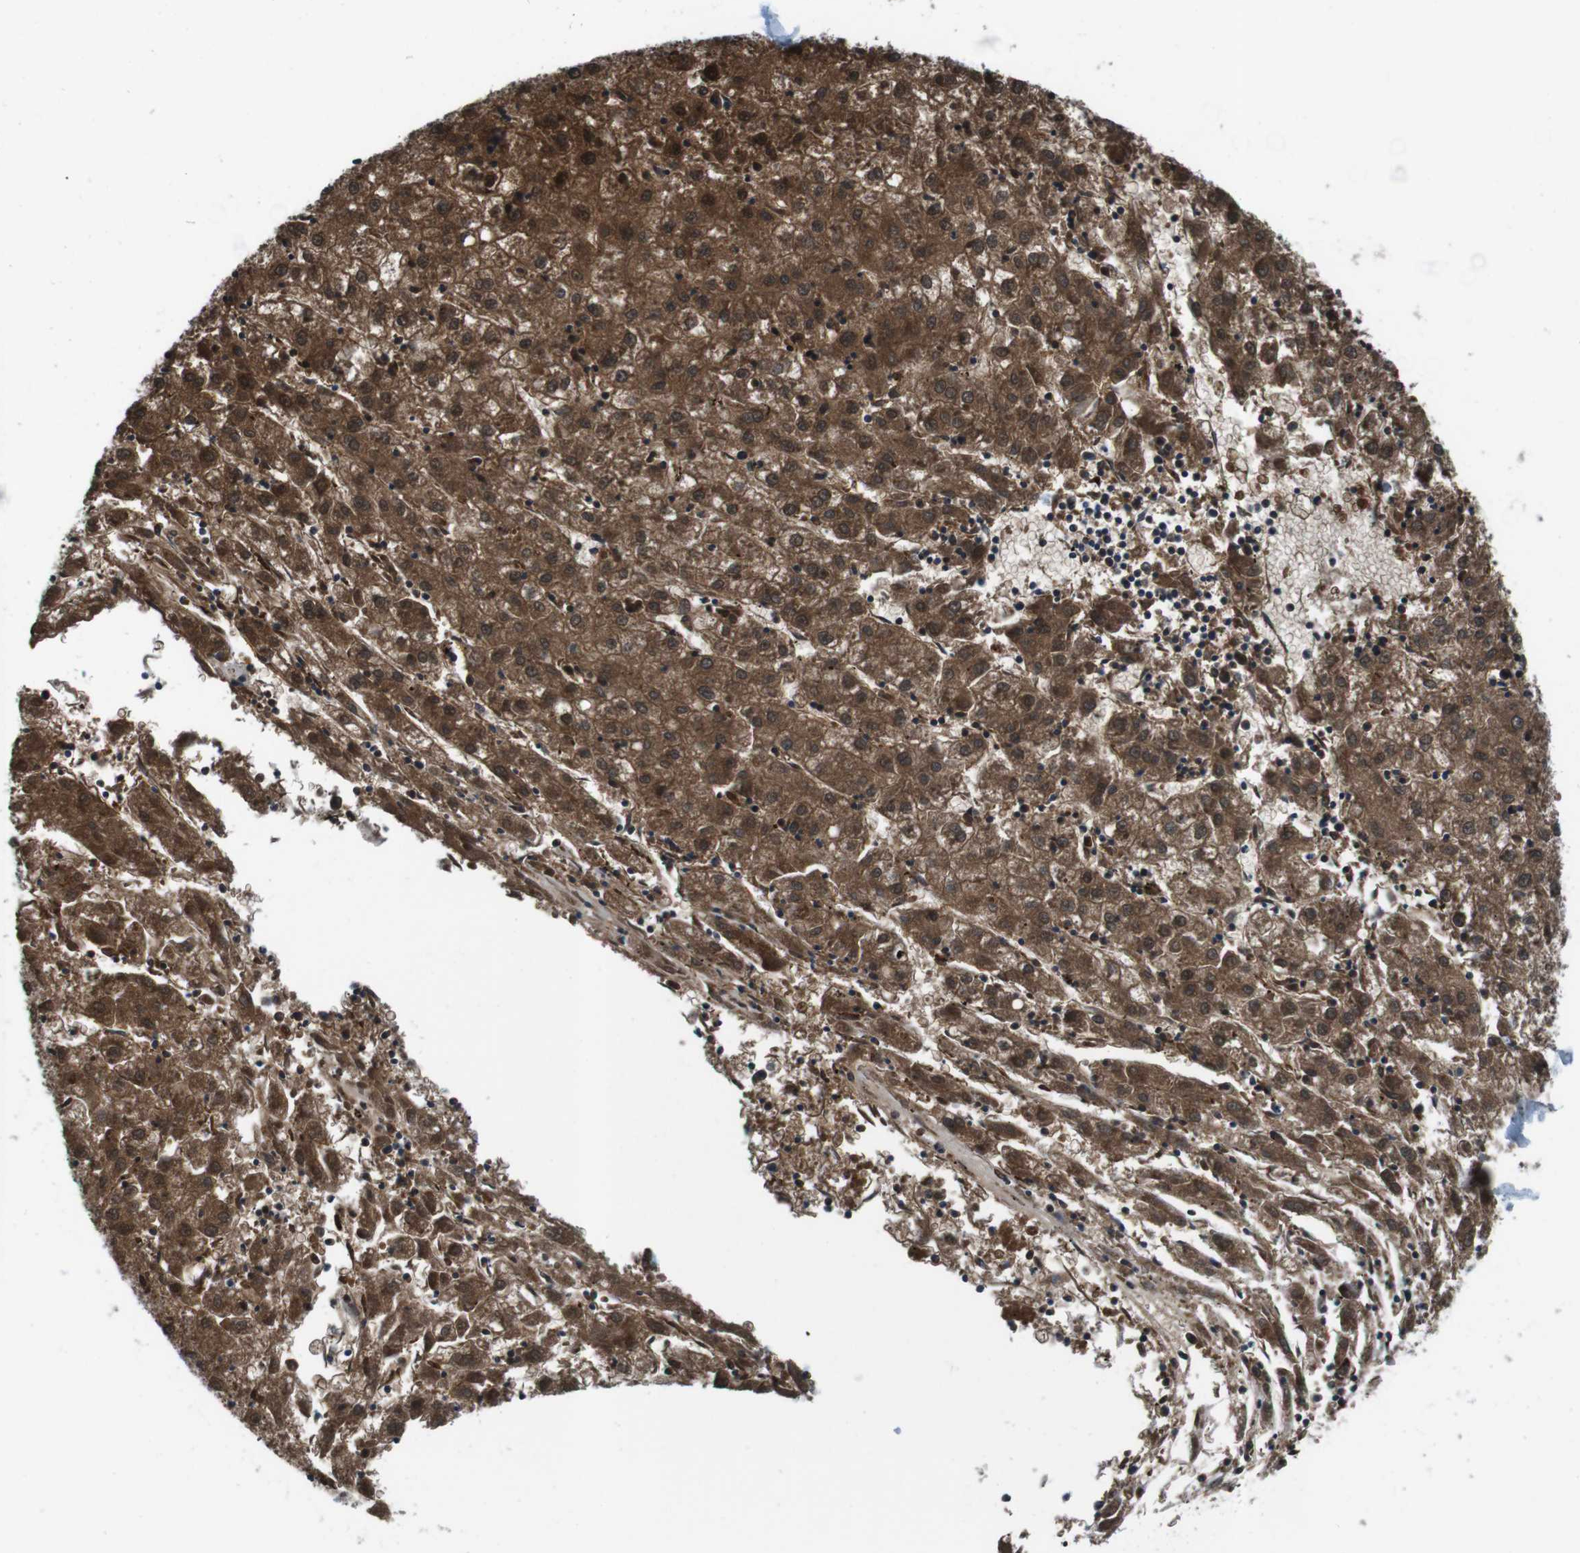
{"staining": {"intensity": "strong", "quantity": ">75%", "location": "cytoplasmic/membranous,nuclear"}, "tissue": "liver cancer", "cell_type": "Tumor cells", "image_type": "cancer", "snomed": [{"axis": "morphology", "description": "Carcinoma, Hepatocellular, NOS"}, {"axis": "topography", "description": "Liver"}], "caption": "This is a photomicrograph of immunohistochemistry staining of hepatocellular carcinoma (liver), which shows strong staining in the cytoplasmic/membranous and nuclear of tumor cells.", "gene": "LRP5", "patient": {"sex": "male", "age": 72}}